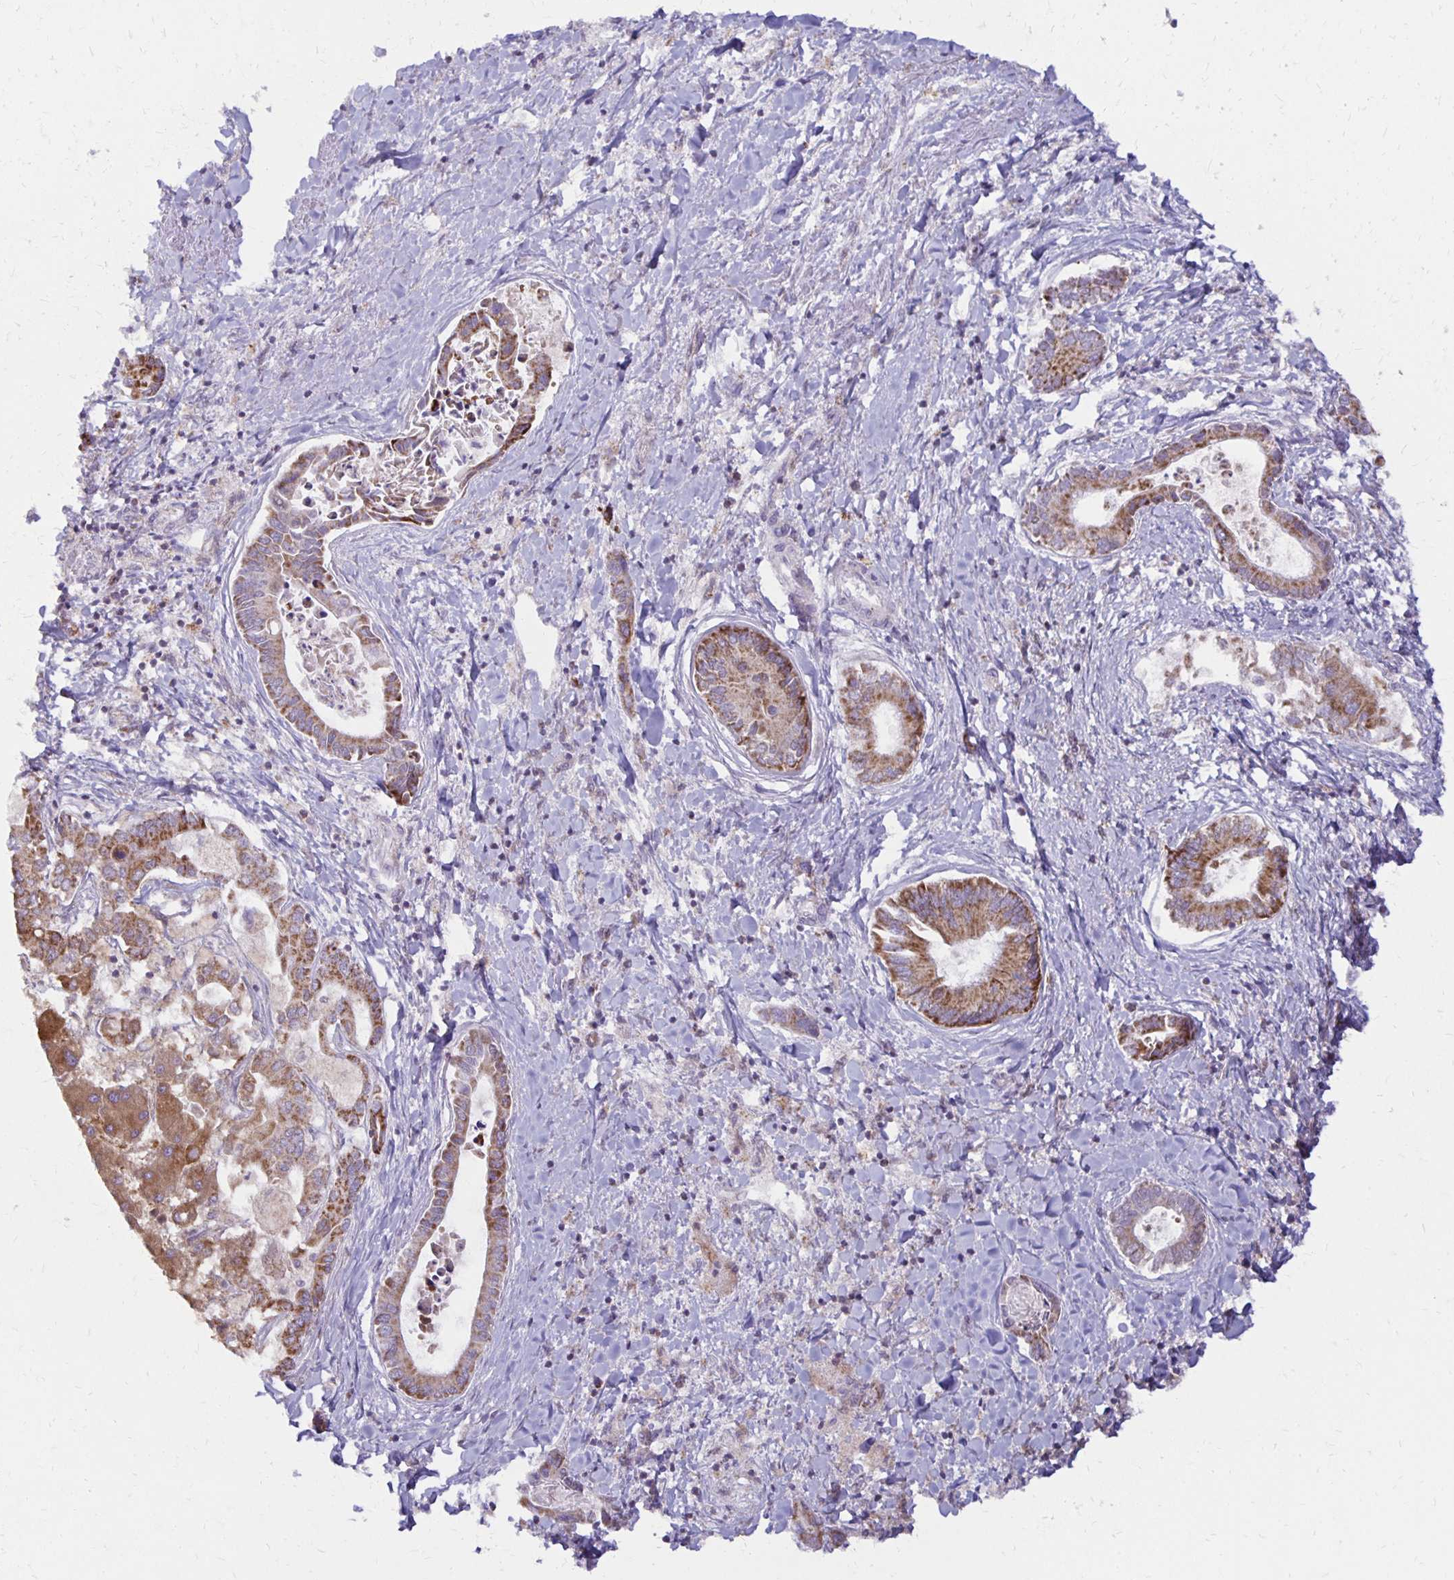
{"staining": {"intensity": "moderate", "quantity": ">75%", "location": "cytoplasmic/membranous"}, "tissue": "liver cancer", "cell_type": "Tumor cells", "image_type": "cancer", "snomed": [{"axis": "morphology", "description": "Cholangiocarcinoma"}, {"axis": "topography", "description": "Liver"}], "caption": "DAB (3,3'-diaminobenzidine) immunohistochemical staining of human liver cholangiocarcinoma shows moderate cytoplasmic/membranous protein expression in approximately >75% of tumor cells.", "gene": "IER3", "patient": {"sex": "male", "age": 66}}